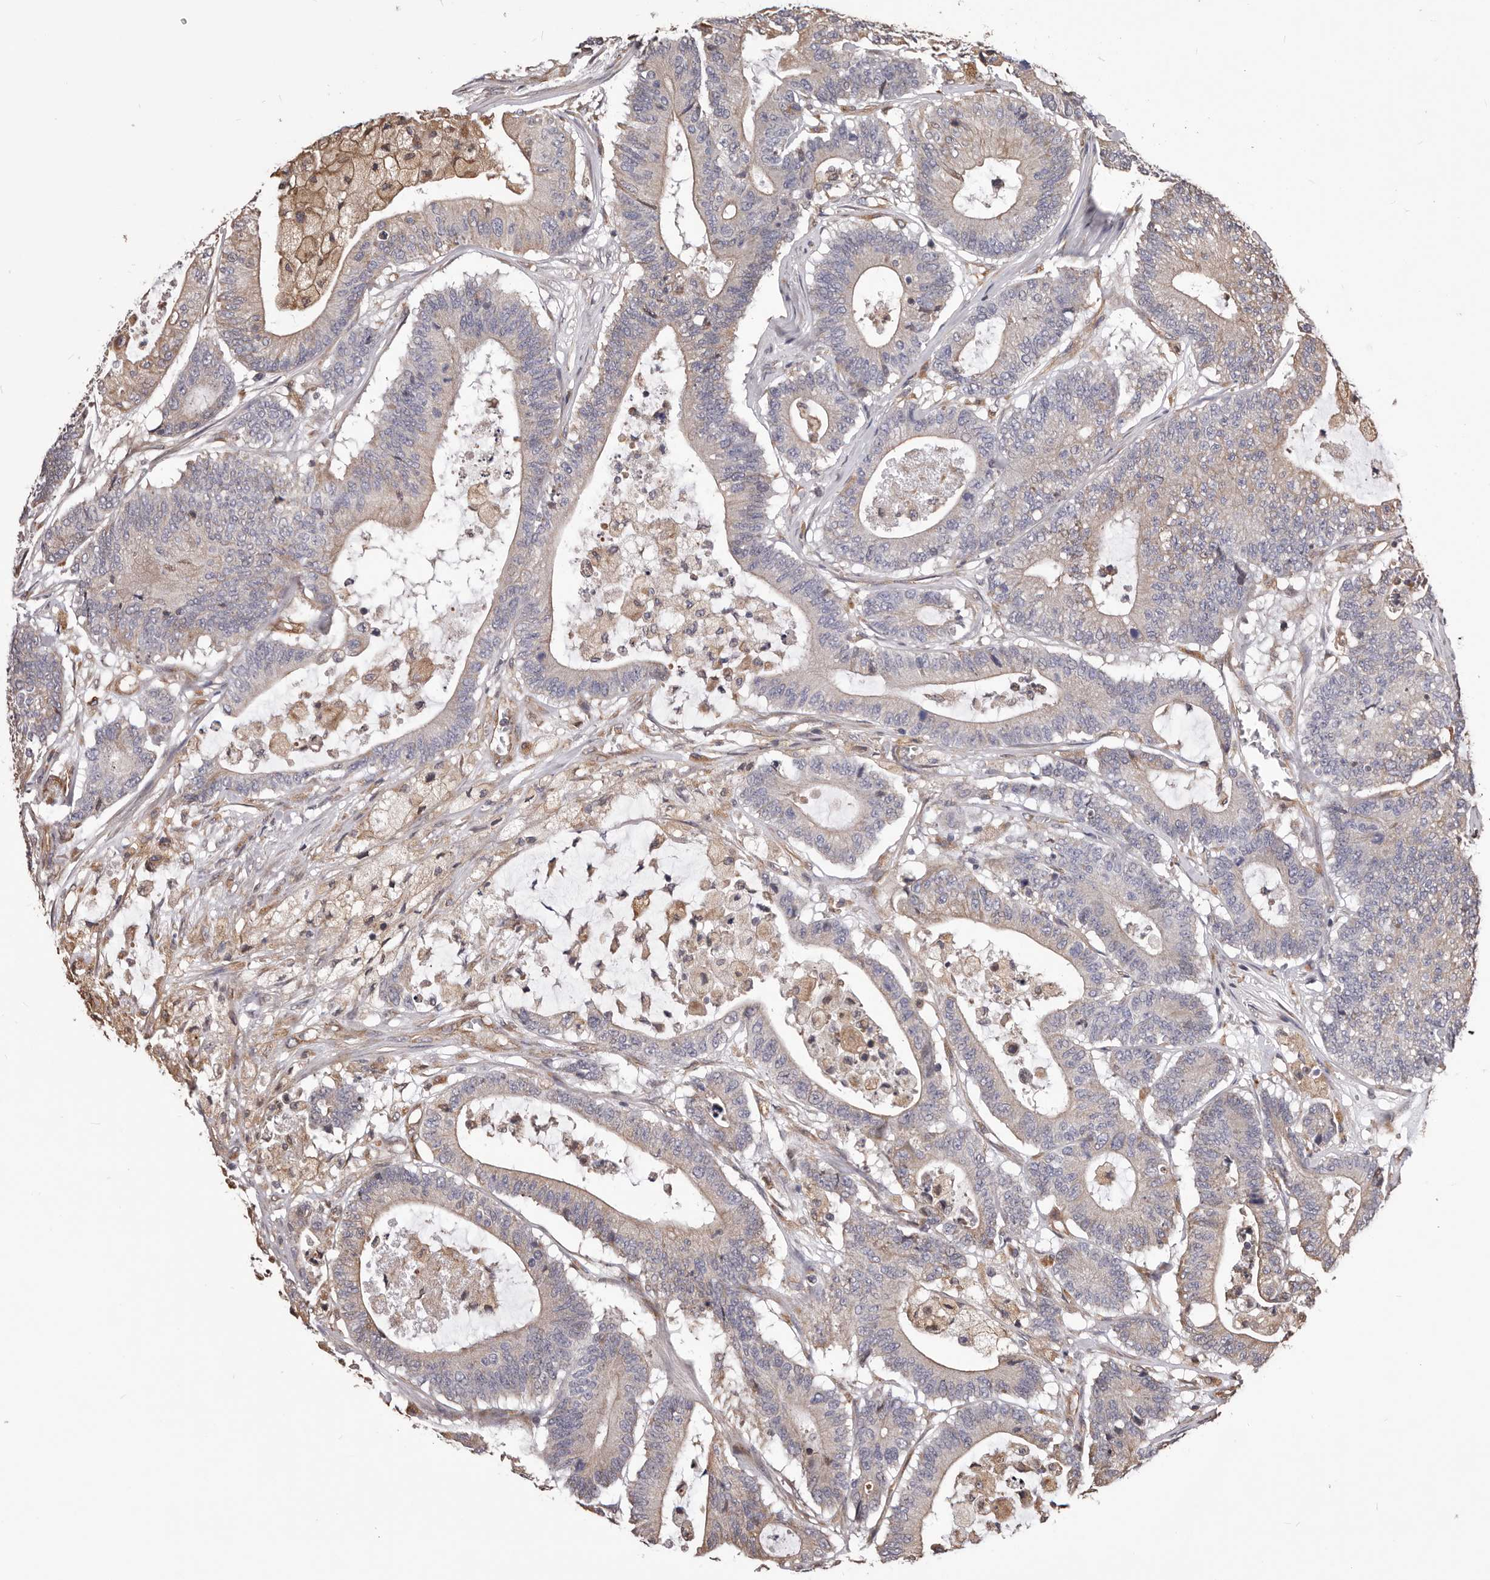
{"staining": {"intensity": "weak", "quantity": "<25%", "location": "cytoplasmic/membranous"}, "tissue": "colorectal cancer", "cell_type": "Tumor cells", "image_type": "cancer", "snomed": [{"axis": "morphology", "description": "Adenocarcinoma, NOS"}, {"axis": "topography", "description": "Colon"}], "caption": "Tumor cells are negative for protein expression in human colorectal cancer (adenocarcinoma).", "gene": "CEP104", "patient": {"sex": "female", "age": 84}}